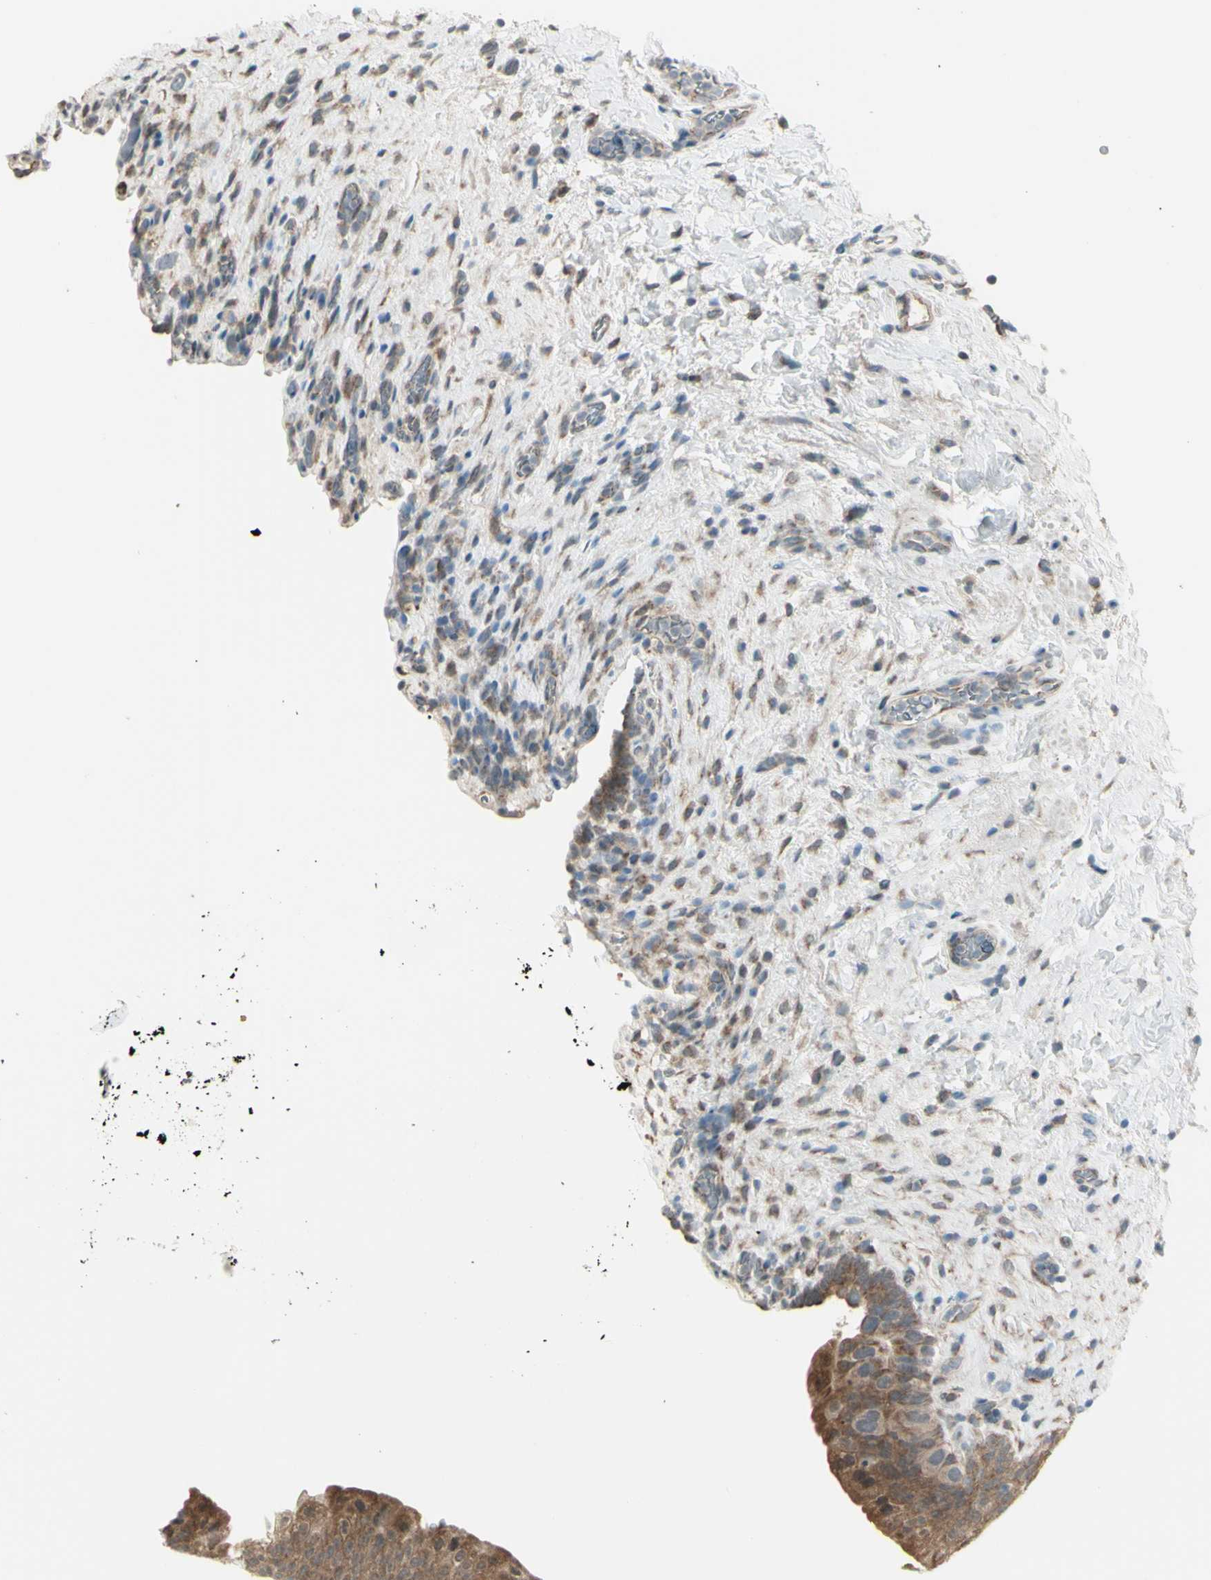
{"staining": {"intensity": "moderate", "quantity": ">75%", "location": "cytoplasmic/membranous"}, "tissue": "urinary bladder", "cell_type": "Urothelial cells", "image_type": "normal", "snomed": [{"axis": "morphology", "description": "Normal tissue, NOS"}, {"axis": "topography", "description": "Urinary bladder"}], "caption": "Immunohistochemistry (IHC) of unremarkable urinary bladder shows medium levels of moderate cytoplasmic/membranous expression in approximately >75% of urothelial cells. (Brightfield microscopy of DAB IHC at high magnification).", "gene": "NAXD", "patient": {"sex": "female", "age": 64}}